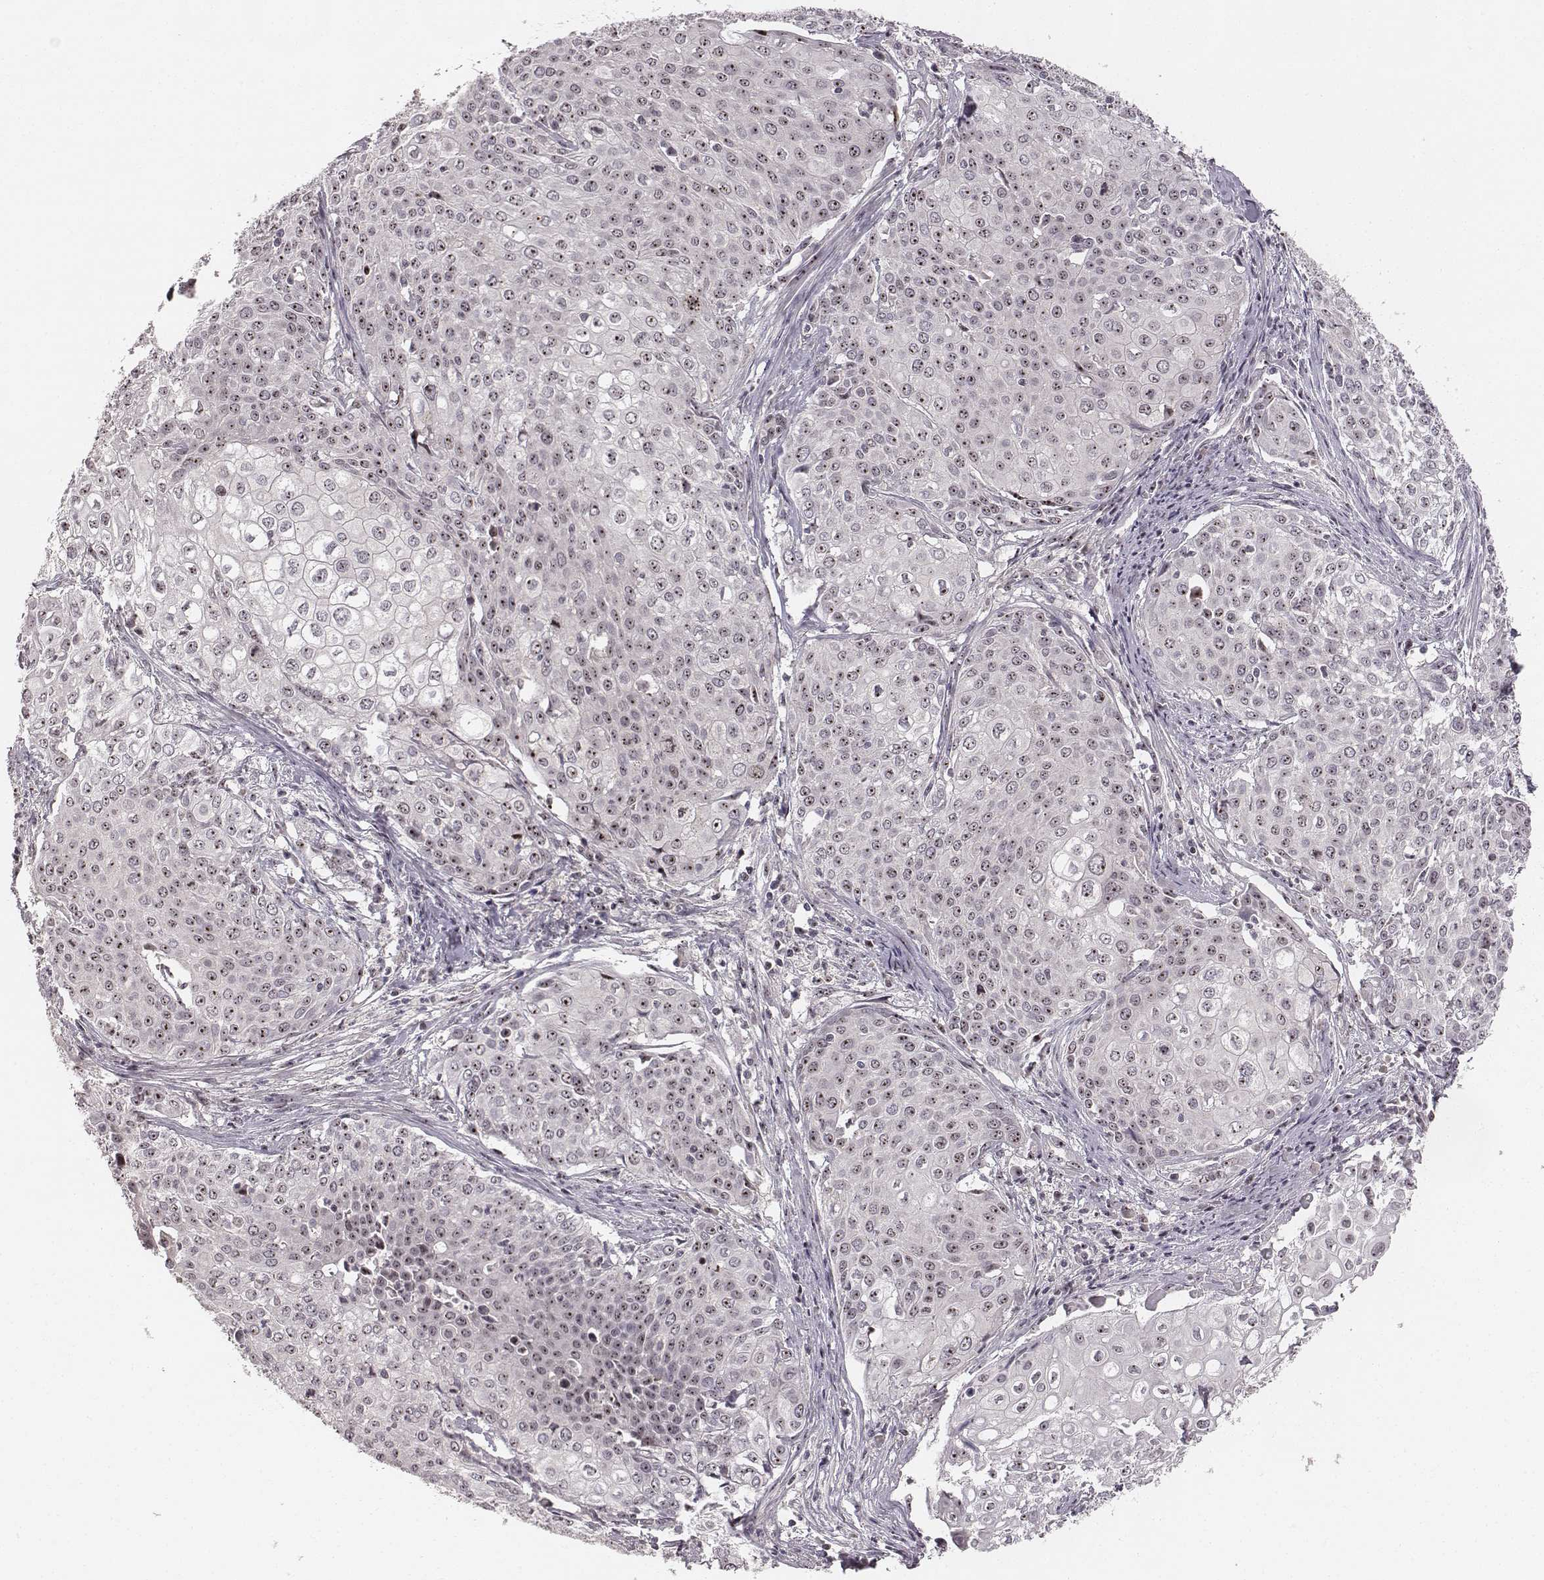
{"staining": {"intensity": "moderate", "quantity": ">75%", "location": "nuclear"}, "tissue": "cervical cancer", "cell_type": "Tumor cells", "image_type": "cancer", "snomed": [{"axis": "morphology", "description": "Squamous cell carcinoma, NOS"}, {"axis": "topography", "description": "Cervix"}], "caption": "There is medium levels of moderate nuclear positivity in tumor cells of cervical cancer, as demonstrated by immunohistochemical staining (brown color).", "gene": "NOP56", "patient": {"sex": "female", "age": 39}}